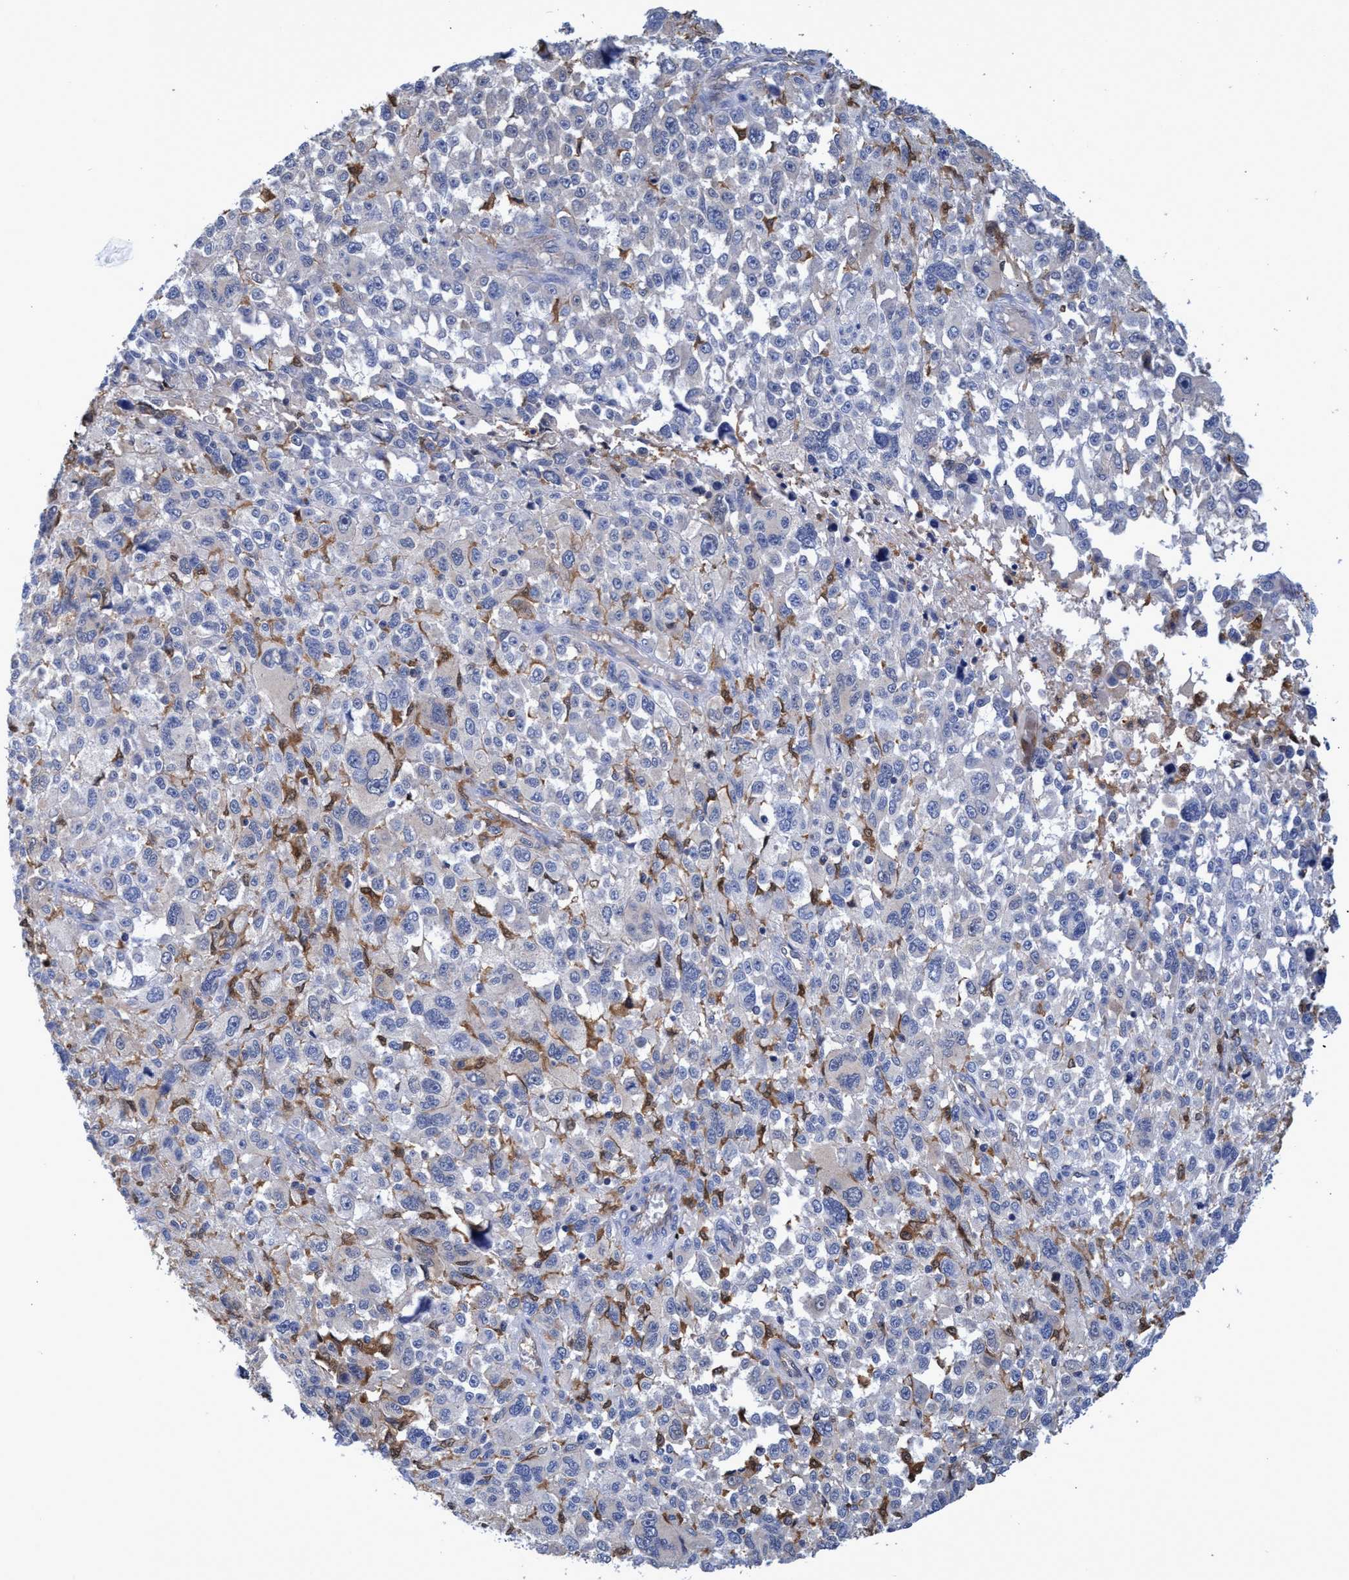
{"staining": {"intensity": "negative", "quantity": "none", "location": "none"}, "tissue": "melanoma", "cell_type": "Tumor cells", "image_type": "cancer", "snomed": [{"axis": "morphology", "description": "Malignant melanoma, NOS"}, {"axis": "topography", "description": "Skin"}], "caption": "IHC photomicrograph of neoplastic tissue: melanoma stained with DAB demonstrates no significant protein staining in tumor cells.", "gene": "PNPO", "patient": {"sex": "female", "age": 55}}